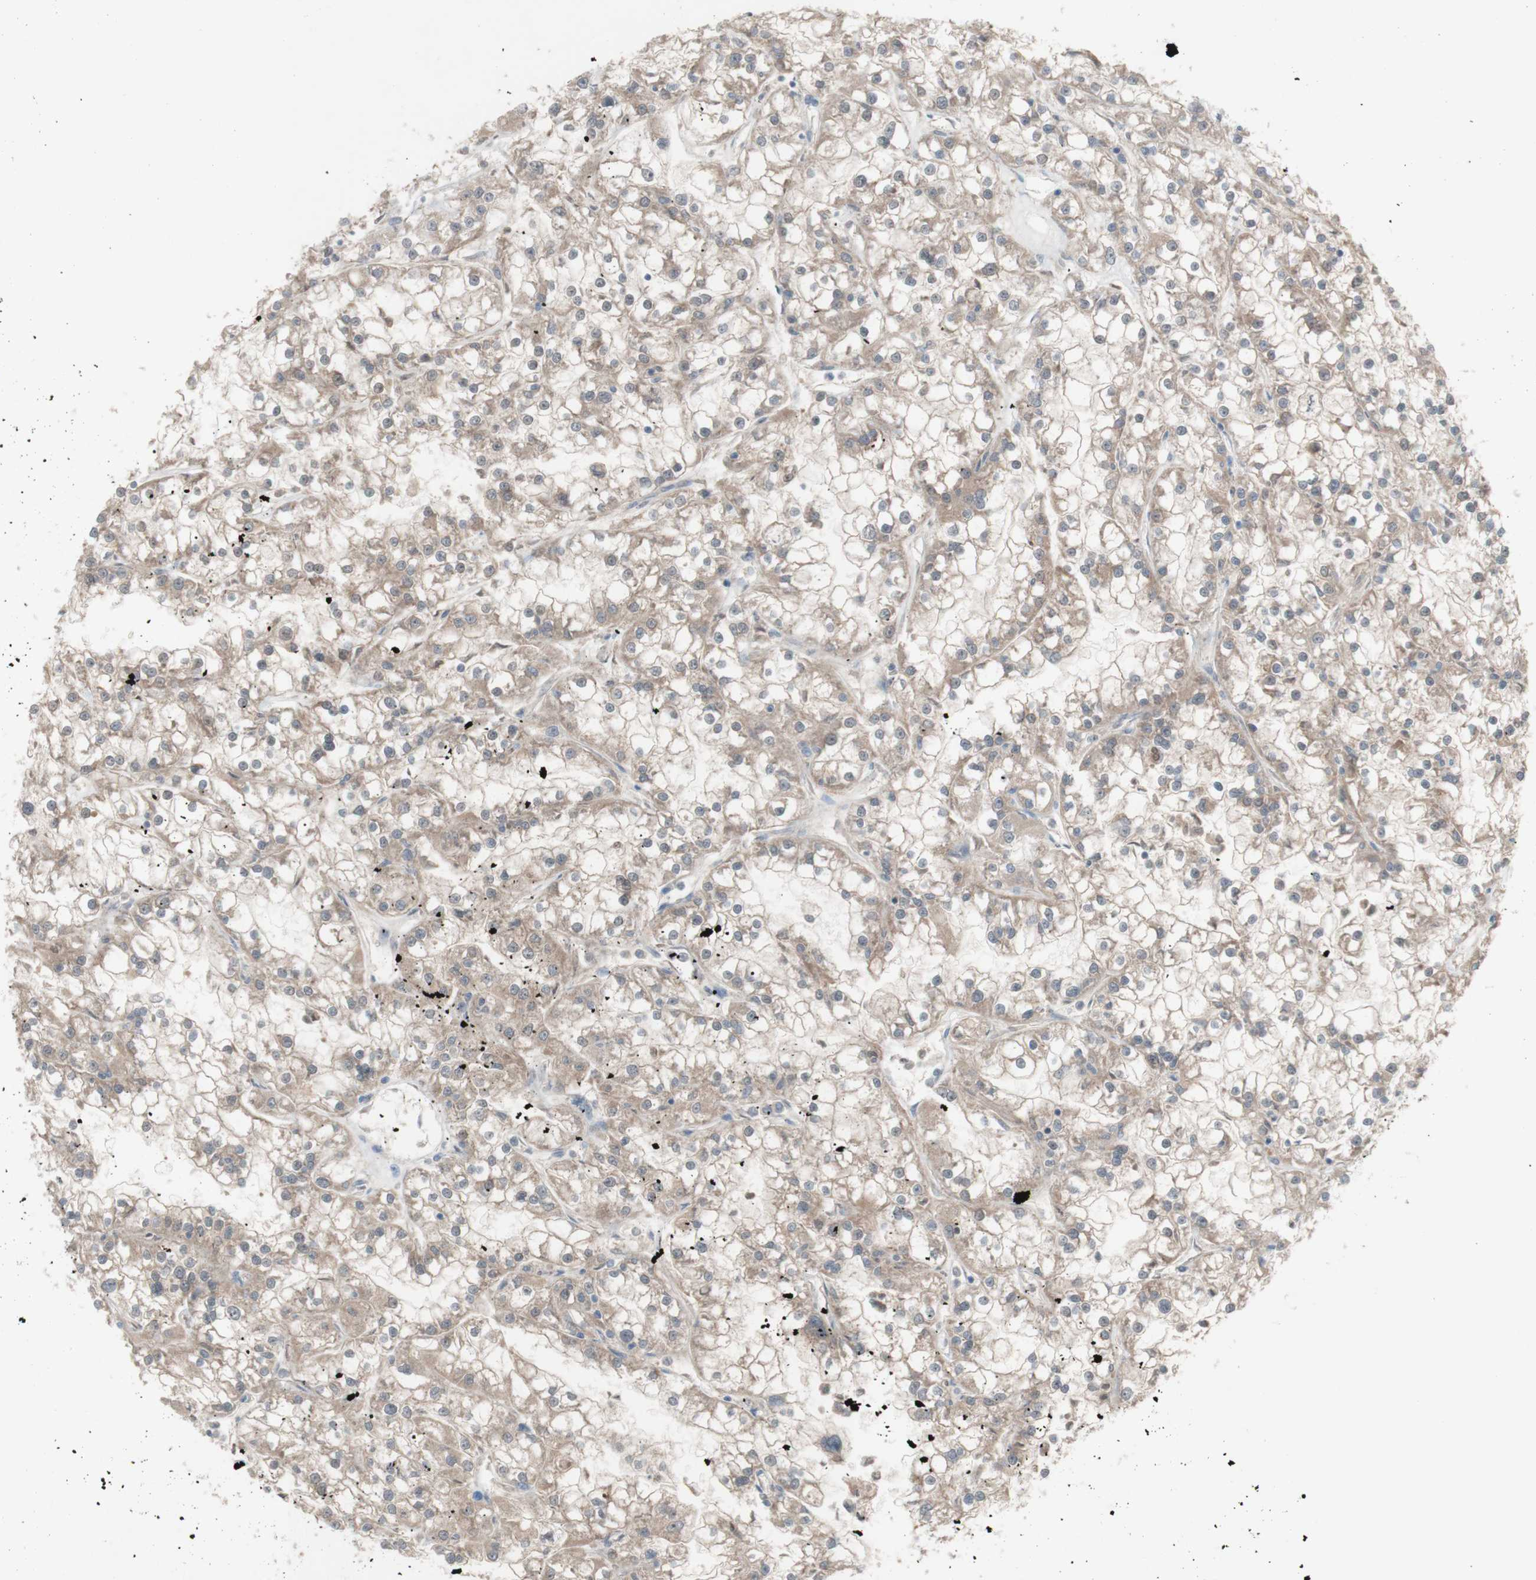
{"staining": {"intensity": "weak", "quantity": ">75%", "location": "cytoplasmic/membranous"}, "tissue": "renal cancer", "cell_type": "Tumor cells", "image_type": "cancer", "snomed": [{"axis": "morphology", "description": "Adenocarcinoma, NOS"}, {"axis": "topography", "description": "Kidney"}], "caption": "This micrograph shows immunohistochemistry (IHC) staining of human renal cancer (adenocarcinoma), with low weak cytoplasmic/membranous staining in about >75% of tumor cells.", "gene": "PEX2", "patient": {"sex": "female", "age": 52}}